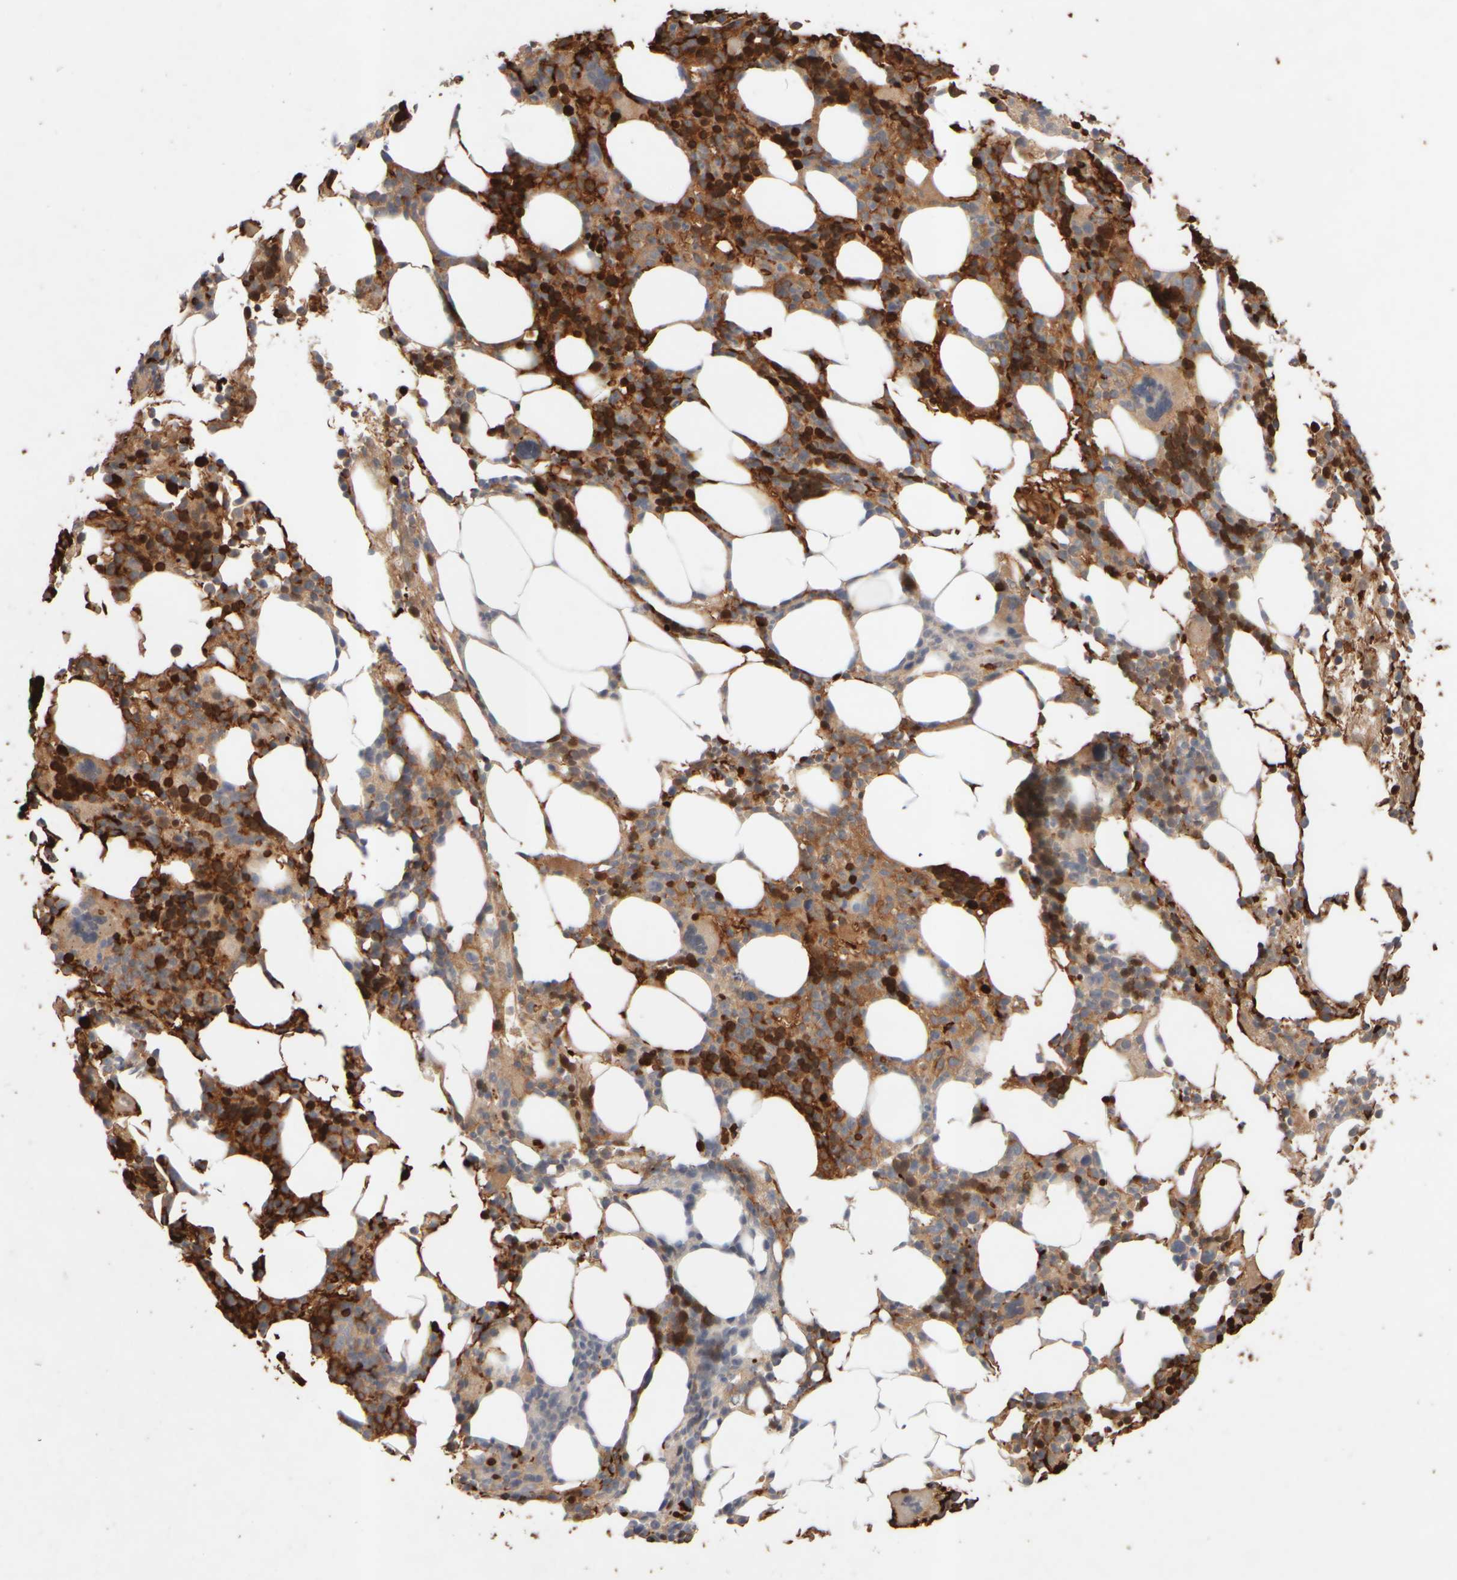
{"staining": {"intensity": "moderate", "quantity": ">75%", "location": "cytoplasmic/membranous"}, "tissue": "bone marrow", "cell_type": "Hematopoietic cells", "image_type": "normal", "snomed": [{"axis": "morphology", "description": "Normal tissue, NOS"}, {"axis": "morphology", "description": "Inflammation, NOS"}, {"axis": "topography", "description": "Bone marrow"}], "caption": "Hematopoietic cells demonstrate medium levels of moderate cytoplasmic/membranous positivity in approximately >75% of cells in benign human bone marrow.", "gene": "MST1", "patient": {"sex": "male", "age": 55}}